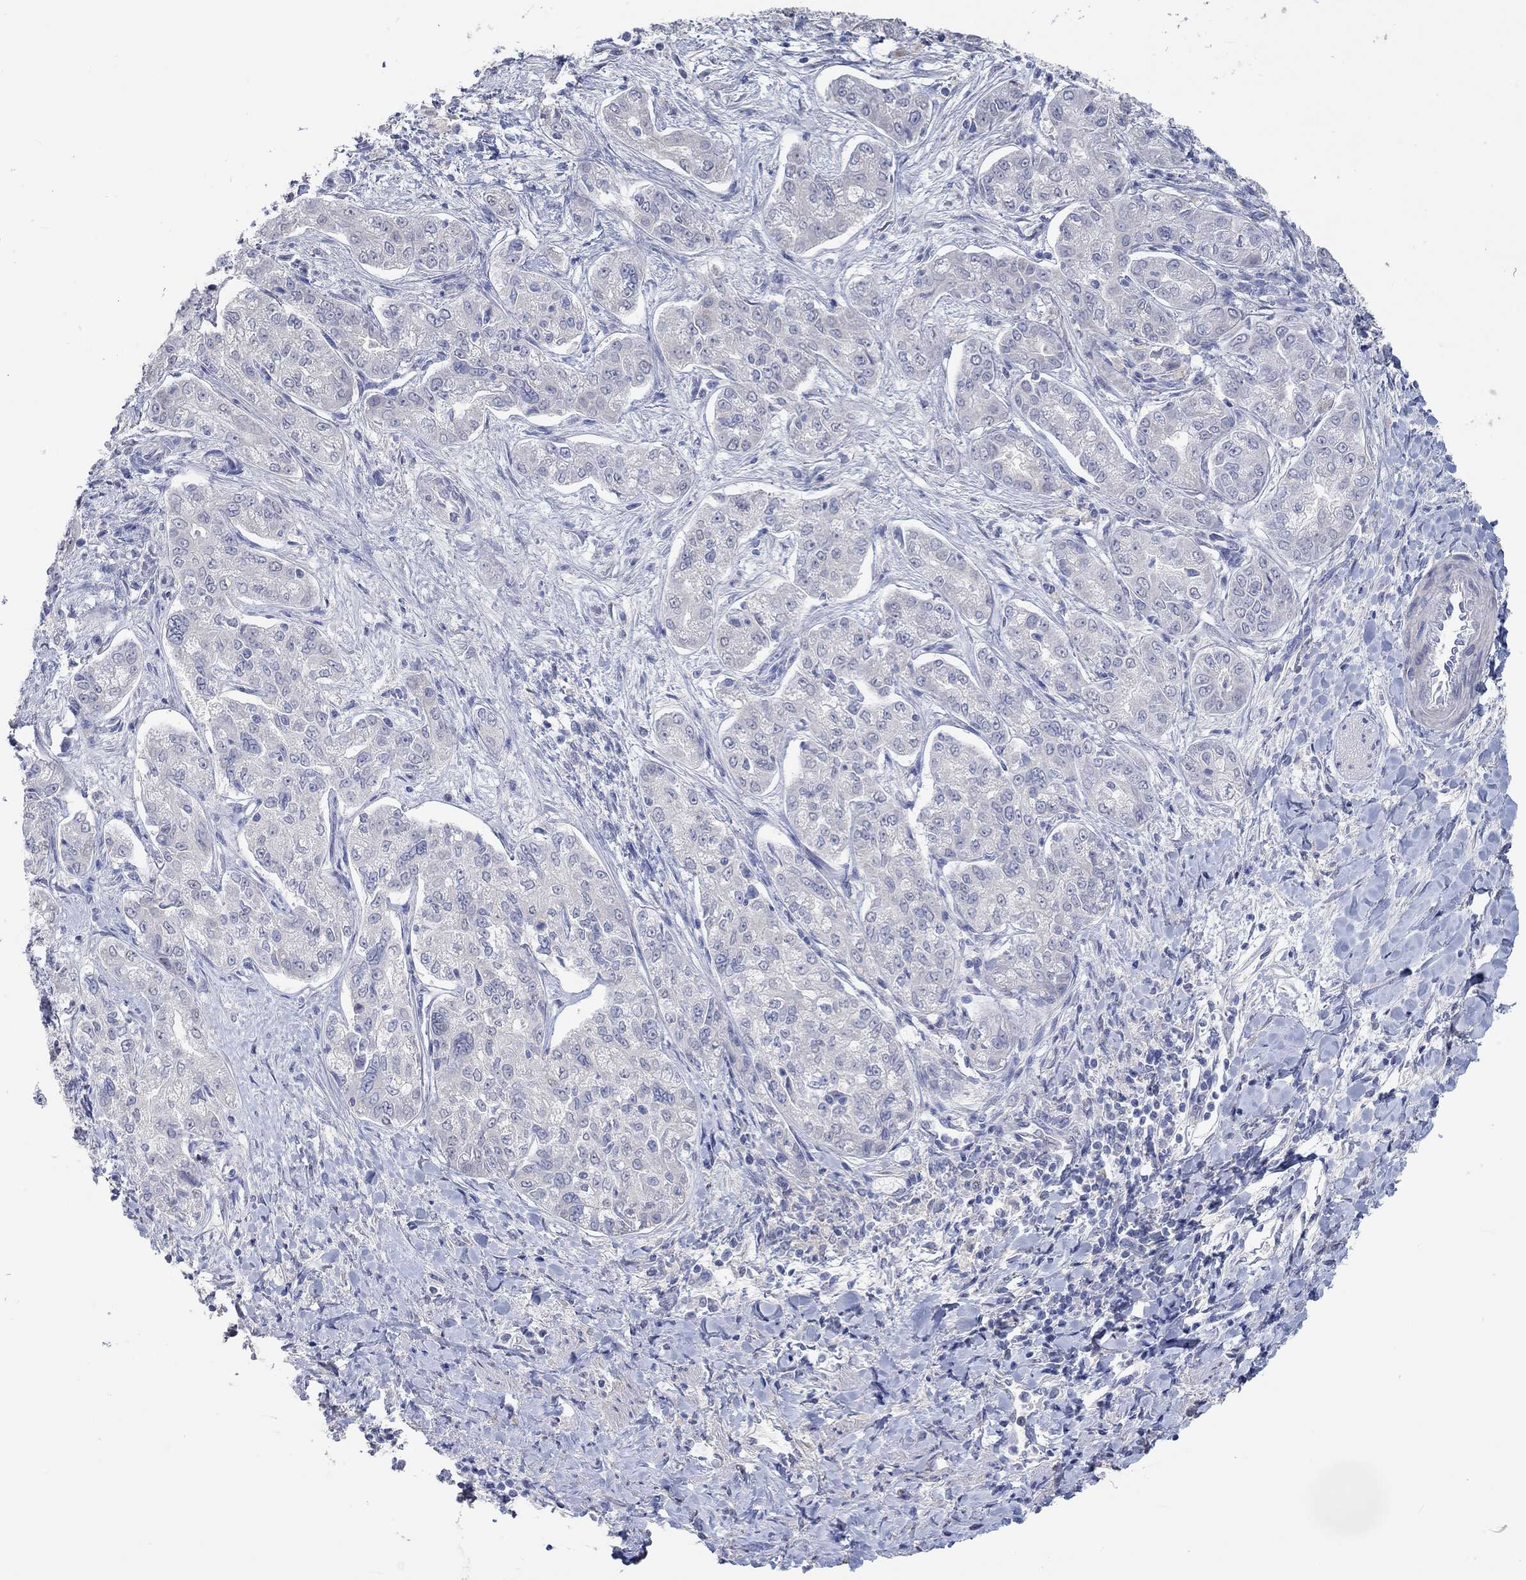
{"staining": {"intensity": "negative", "quantity": "none", "location": "none"}, "tissue": "liver cancer", "cell_type": "Tumor cells", "image_type": "cancer", "snomed": [{"axis": "morphology", "description": "Cholangiocarcinoma"}, {"axis": "topography", "description": "Liver"}], "caption": "Immunohistochemistry (IHC) histopathology image of cholangiocarcinoma (liver) stained for a protein (brown), which shows no expression in tumor cells.", "gene": "PNMA5", "patient": {"sex": "female", "age": 47}}